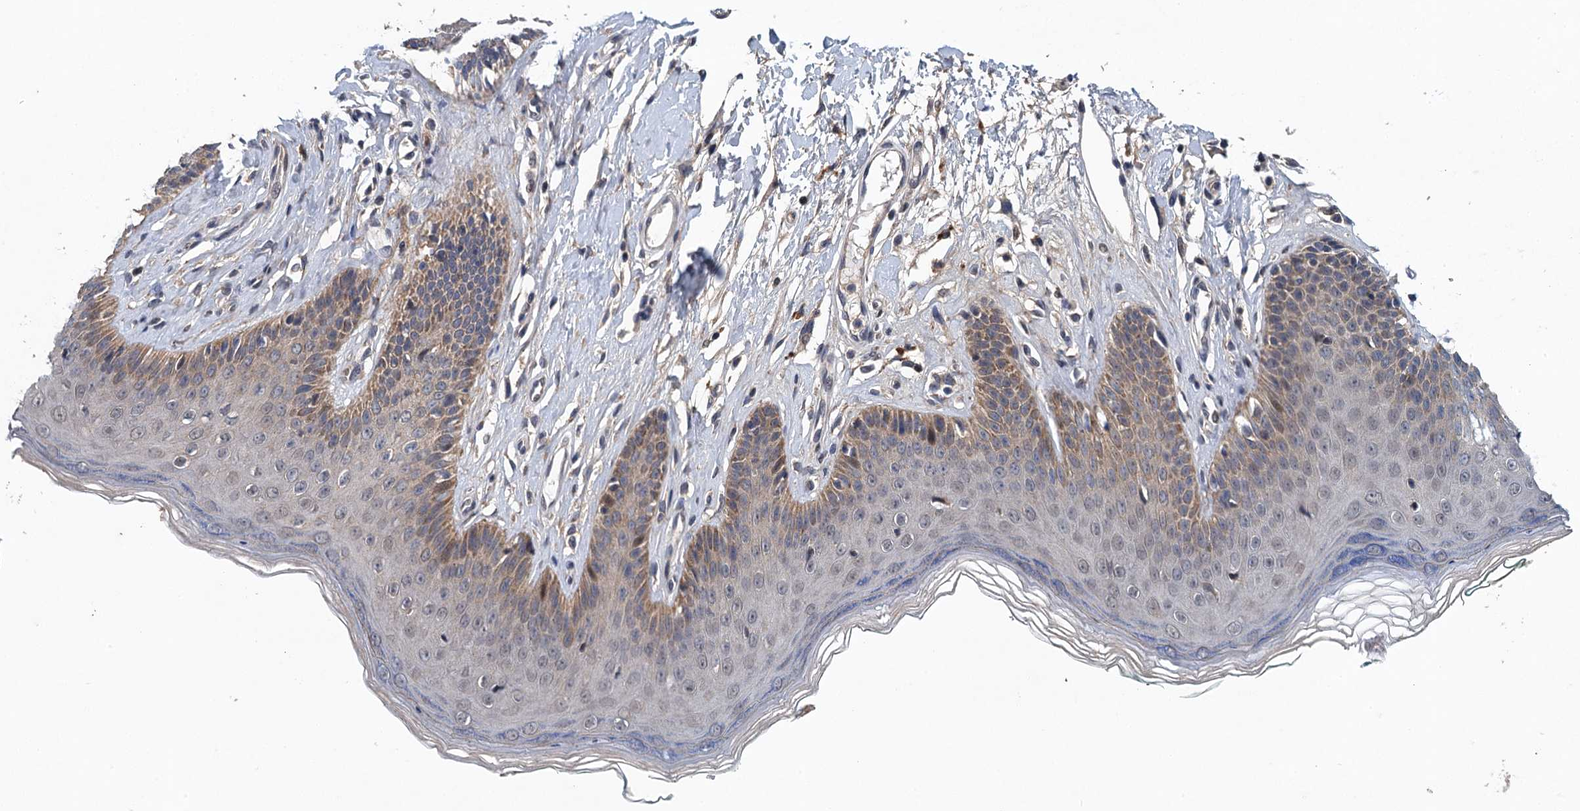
{"staining": {"intensity": "moderate", "quantity": "<25%", "location": "cytoplasmic/membranous"}, "tissue": "skin", "cell_type": "Epidermal cells", "image_type": "normal", "snomed": [{"axis": "morphology", "description": "Normal tissue, NOS"}, {"axis": "morphology", "description": "Squamous cell carcinoma, NOS"}, {"axis": "topography", "description": "Vulva"}], "caption": "Skin stained for a protein (brown) shows moderate cytoplasmic/membranous positive expression in approximately <25% of epidermal cells.", "gene": "MDM1", "patient": {"sex": "female", "age": 85}}